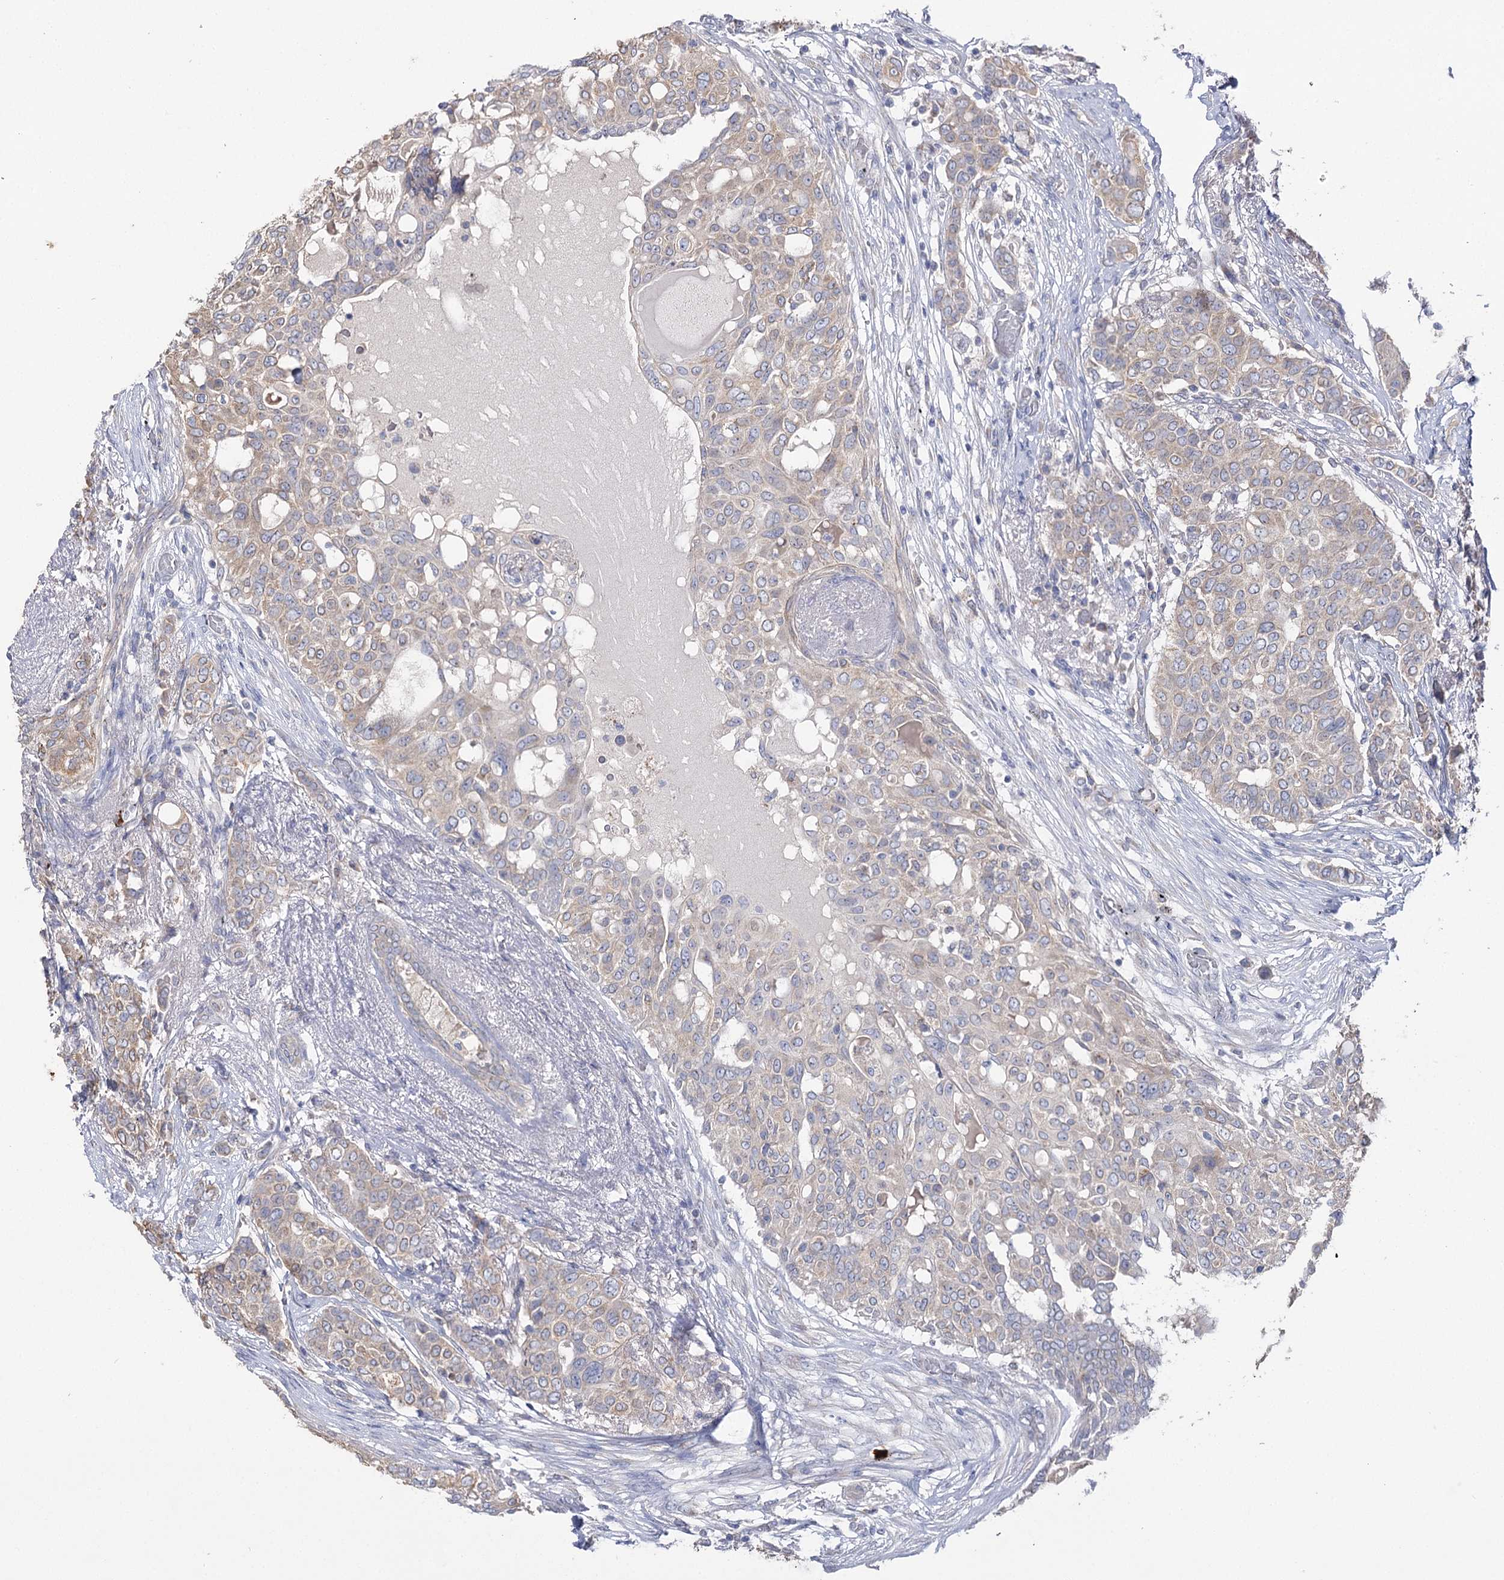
{"staining": {"intensity": "weak", "quantity": "25%-75%", "location": "cytoplasmic/membranous"}, "tissue": "breast cancer", "cell_type": "Tumor cells", "image_type": "cancer", "snomed": [{"axis": "morphology", "description": "Lobular carcinoma"}, {"axis": "topography", "description": "Breast"}], "caption": "Protein staining of breast cancer (lobular carcinoma) tissue shows weak cytoplasmic/membranous staining in approximately 25%-75% of tumor cells.", "gene": "IL1RAP", "patient": {"sex": "female", "age": 51}}